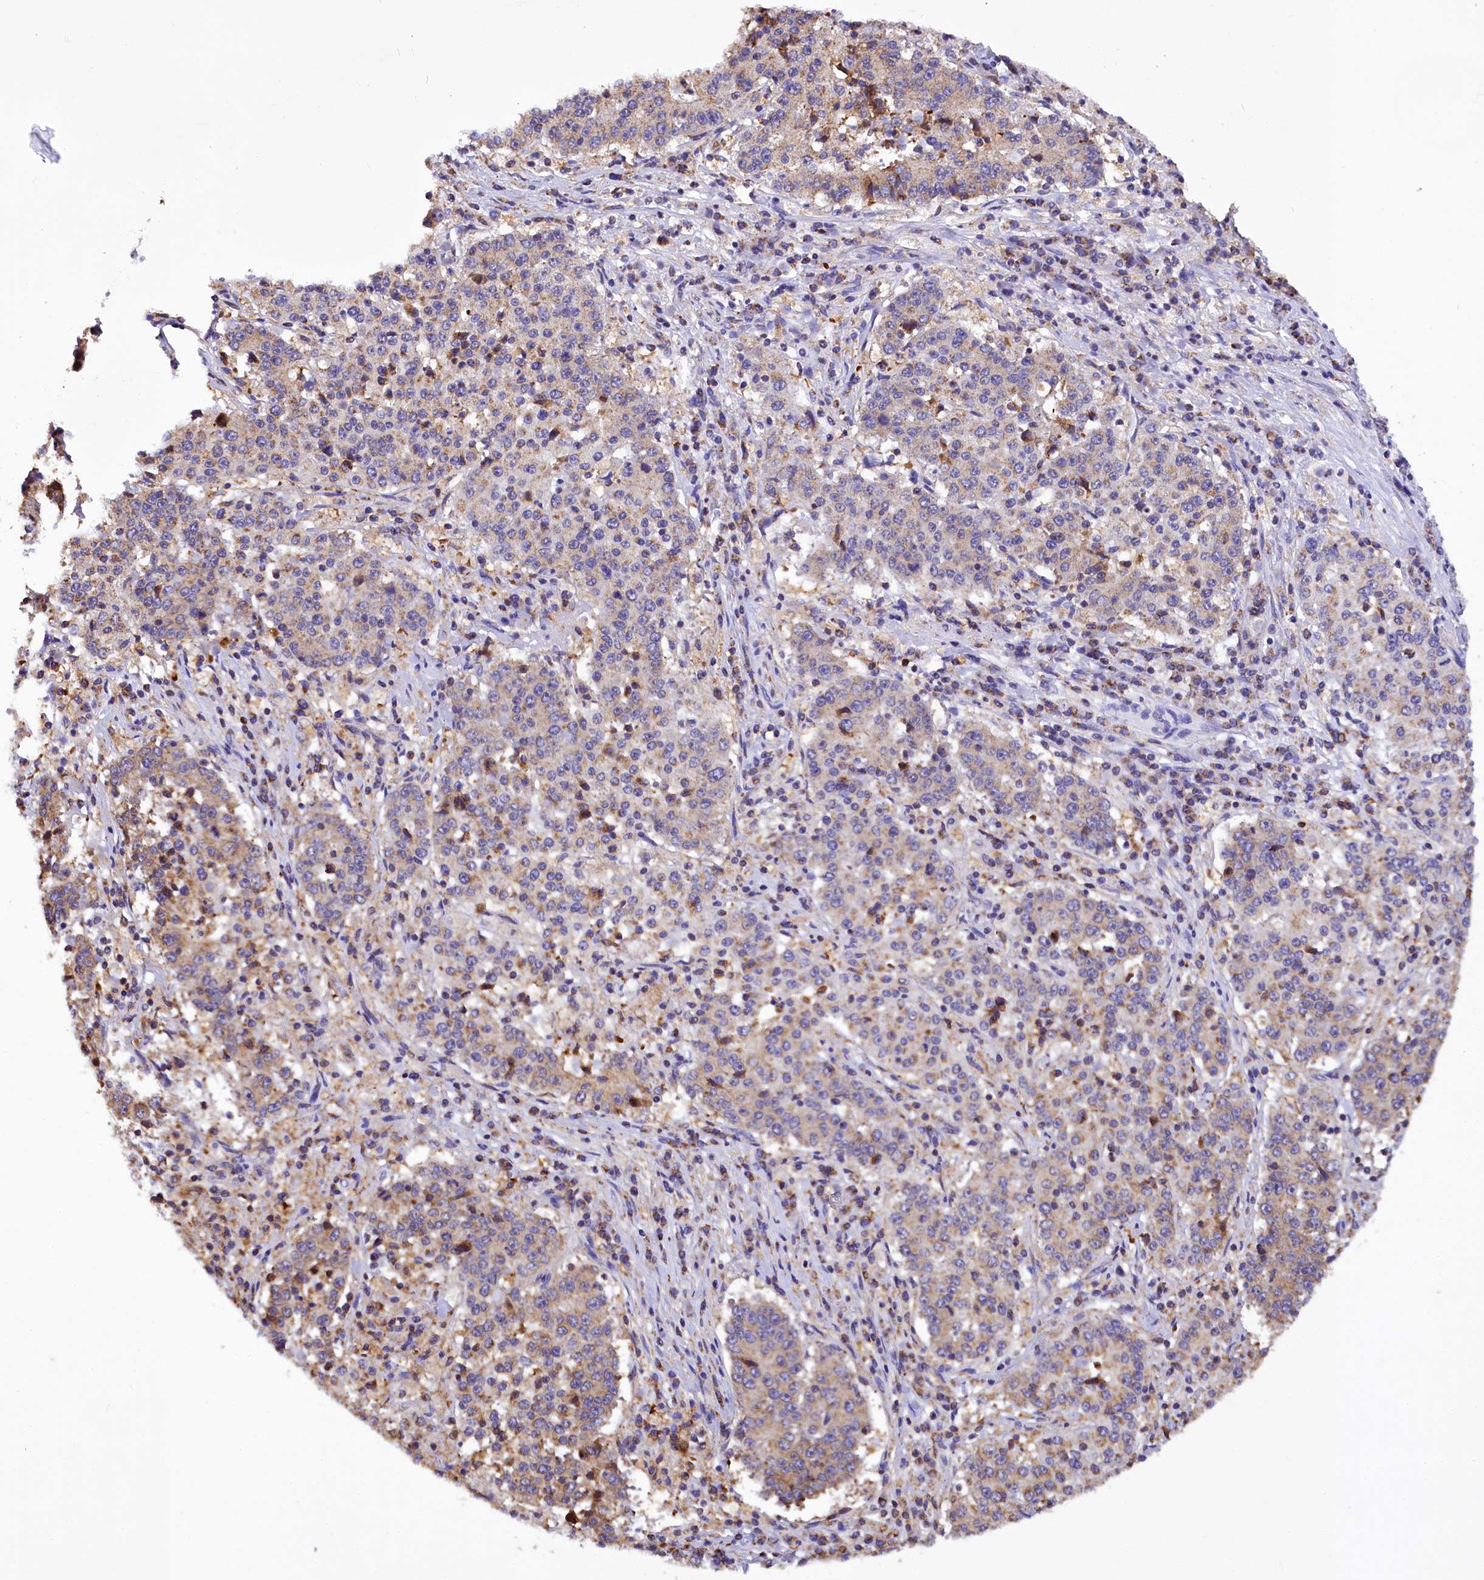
{"staining": {"intensity": "weak", "quantity": "25%-75%", "location": "cytoplasmic/membranous"}, "tissue": "stomach cancer", "cell_type": "Tumor cells", "image_type": "cancer", "snomed": [{"axis": "morphology", "description": "Adenocarcinoma, NOS"}, {"axis": "topography", "description": "Stomach"}], "caption": "This photomicrograph displays immunohistochemistry (IHC) staining of human stomach cancer (adenocarcinoma), with low weak cytoplasmic/membranous staining in about 25%-75% of tumor cells.", "gene": "TASOR2", "patient": {"sex": "male", "age": 59}}